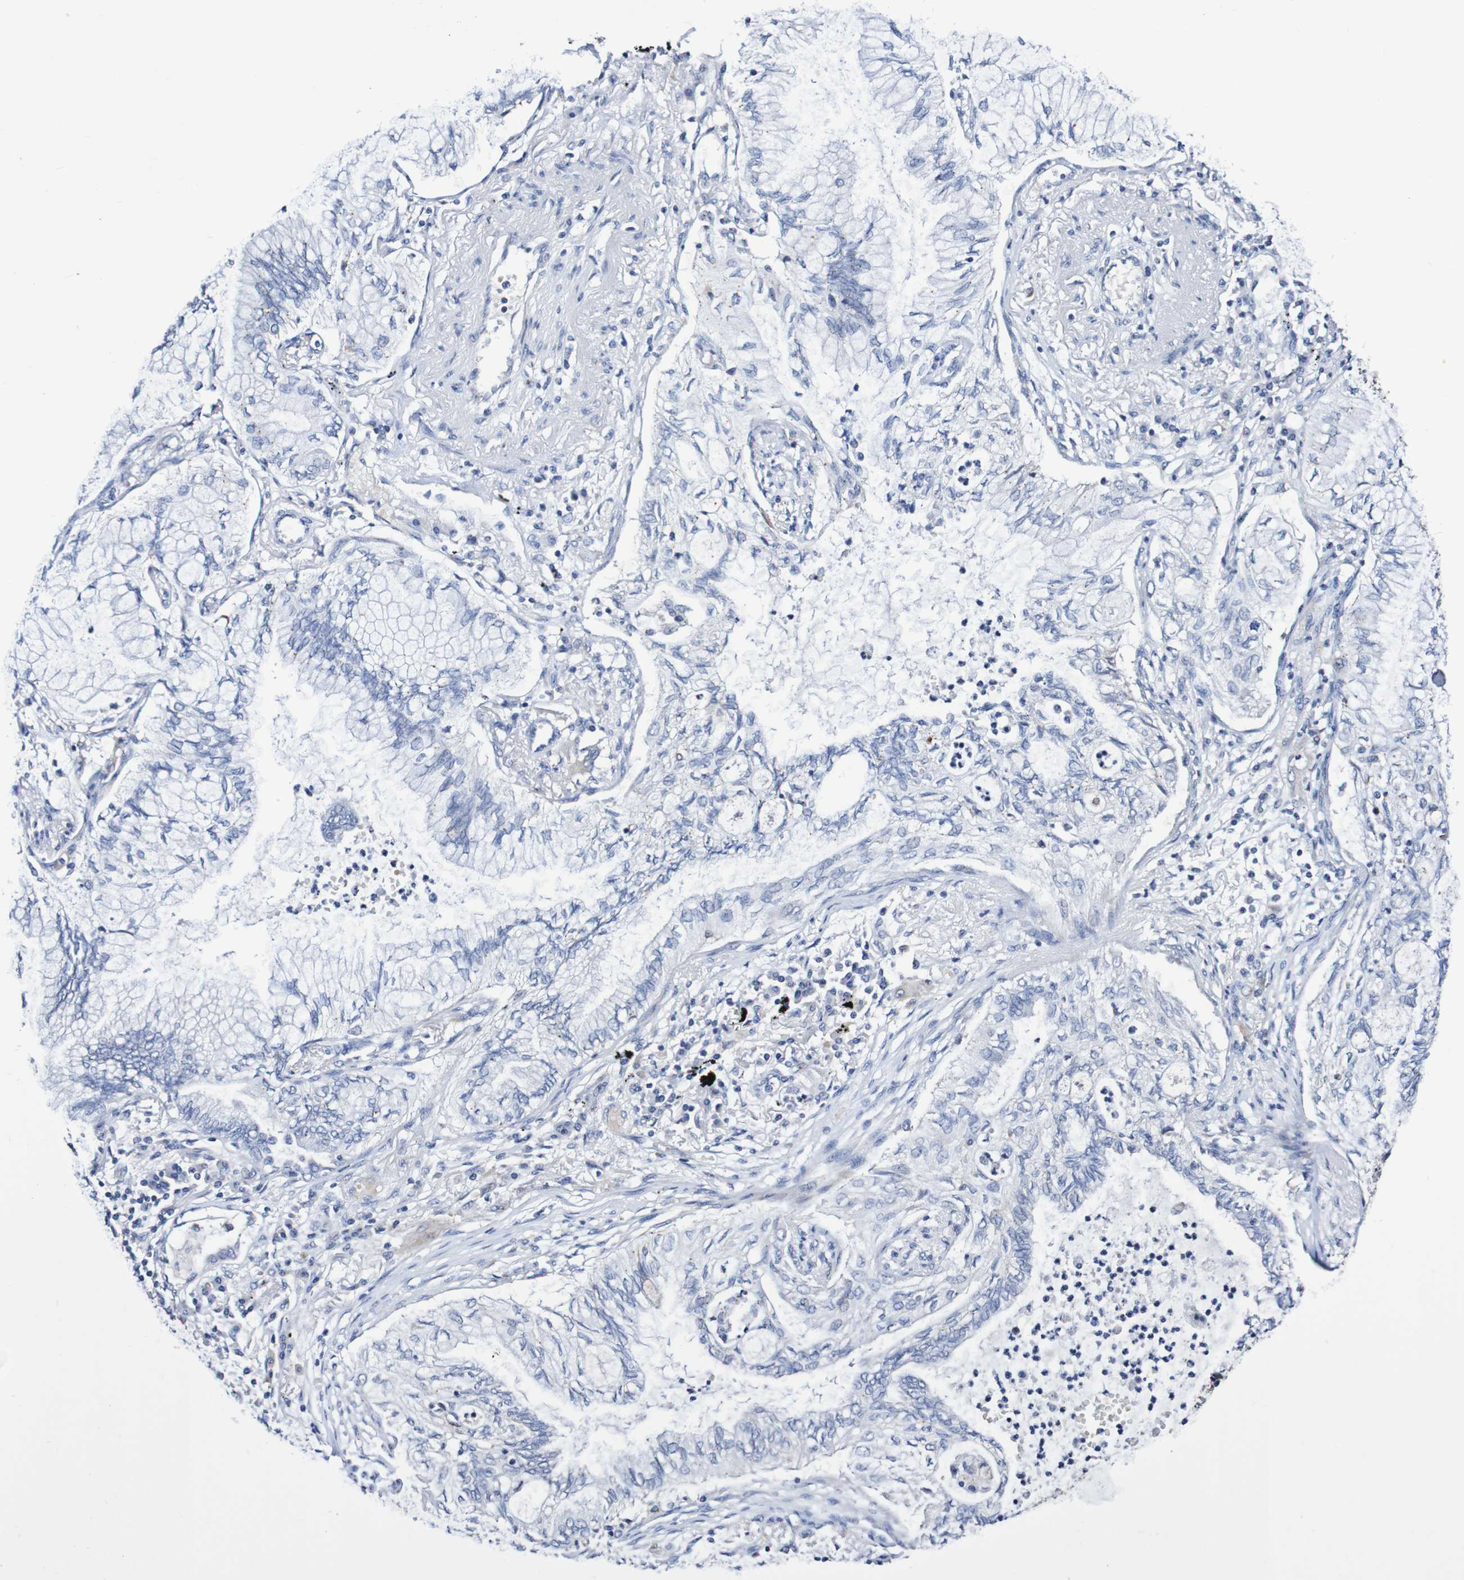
{"staining": {"intensity": "negative", "quantity": "none", "location": "none"}, "tissue": "lung cancer", "cell_type": "Tumor cells", "image_type": "cancer", "snomed": [{"axis": "morphology", "description": "Normal tissue, NOS"}, {"axis": "morphology", "description": "Adenocarcinoma, NOS"}, {"axis": "topography", "description": "Bronchus"}, {"axis": "topography", "description": "Lung"}], "caption": "This photomicrograph is of lung cancer stained with immunohistochemistry (IHC) to label a protein in brown with the nuclei are counter-stained blue. There is no staining in tumor cells. (Stains: DAB IHC with hematoxylin counter stain, Microscopy: brightfield microscopy at high magnification).", "gene": "SEZ6", "patient": {"sex": "female", "age": 70}}